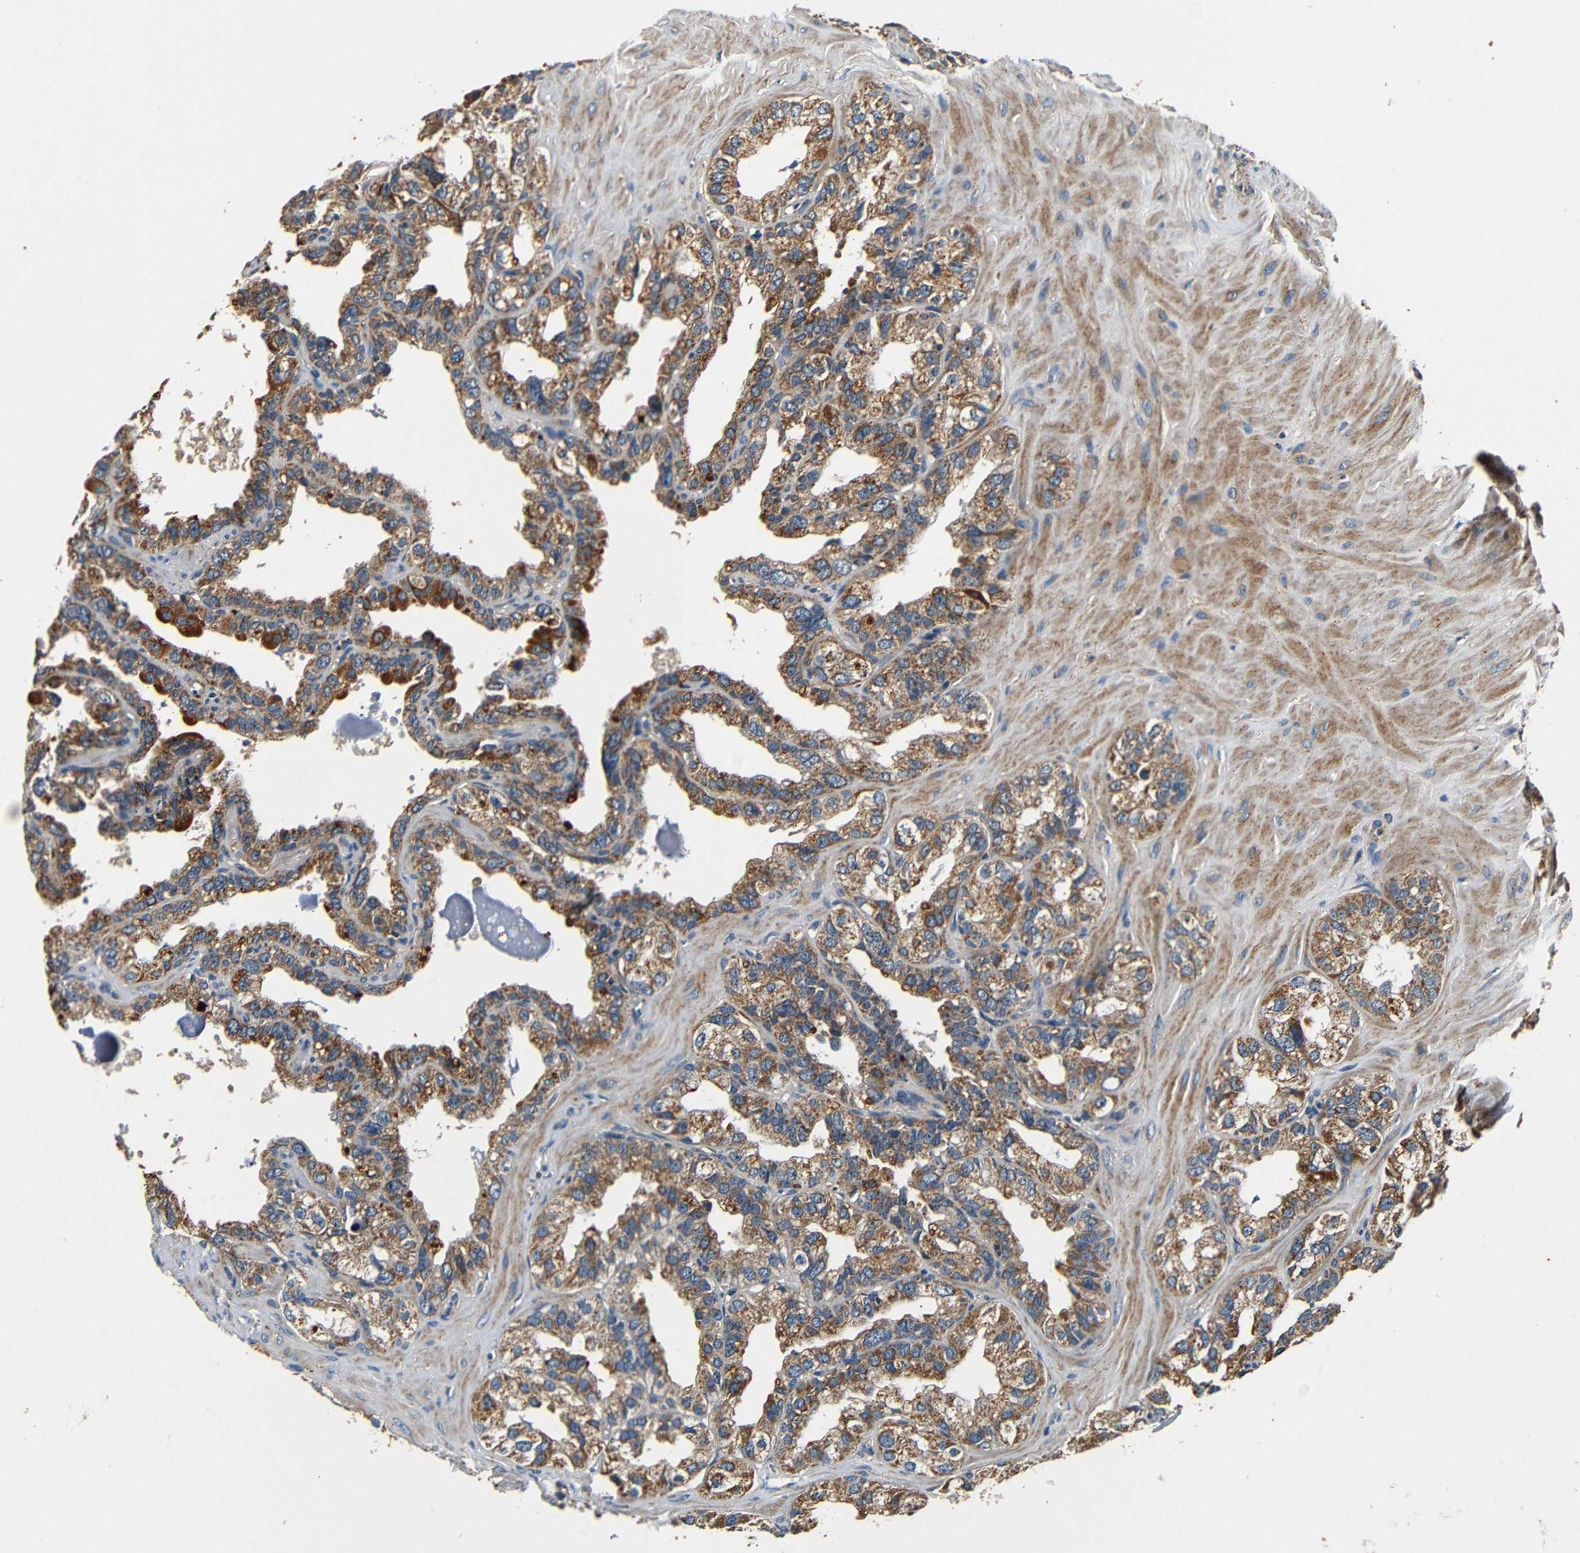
{"staining": {"intensity": "moderate", "quantity": ">75%", "location": "cytoplasmic/membranous"}, "tissue": "seminal vesicle", "cell_type": "Glandular cells", "image_type": "normal", "snomed": [{"axis": "morphology", "description": "Normal tissue, NOS"}, {"axis": "topography", "description": "Seminal veicle"}], "caption": "Immunohistochemistry (DAB (3,3'-diaminobenzidine)) staining of unremarkable seminal vesicle exhibits moderate cytoplasmic/membranous protein positivity in approximately >75% of glandular cells.", "gene": "MTX1", "patient": {"sex": "male", "age": 68}}